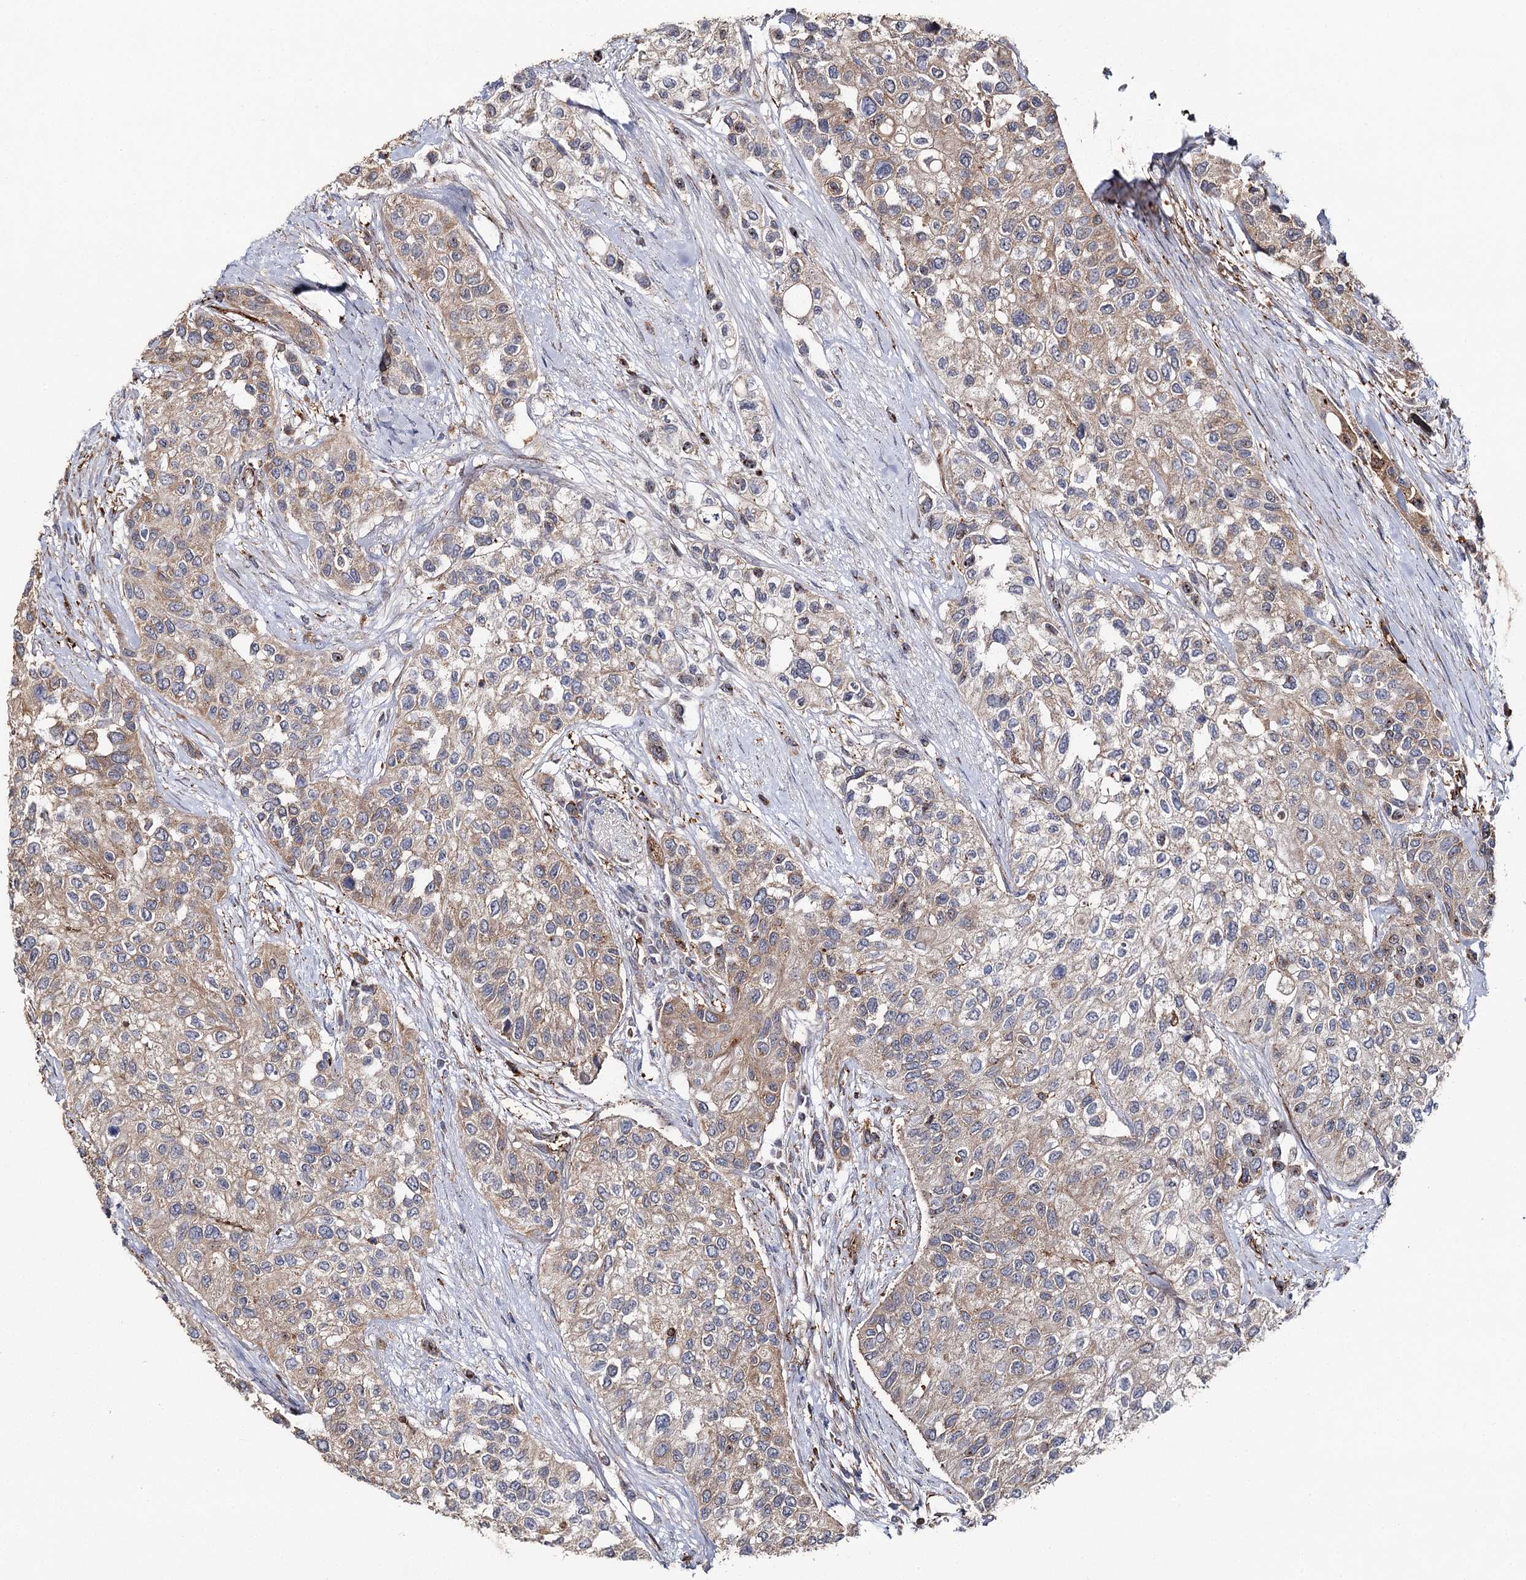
{"staining": {"intensity": "moderate", "quantity": "<25%", "location": "cytoplasmic/membranous"}, "tissue": "urothelial cancer", "cell_type": "Tumor cells", "image_type": "cancer", "snomed": [{"axis": "morphology", "description": "Normal tissue, NOS"}, {"axis": "morphology", "description": "Urothelial carcinoma, High grade"}, {"axis": "topography", "description": "Vascular tissue"}, {"axis": "topography", "description": "Urinary bladder"}], "caption": "Protein expression analysis of urothelial cancer displays moderate cytoplasmic/membranous expression in about <25% of tumor cells.", "gene": "SEC24B", "patient": {"sex": "female", "age": 56}}